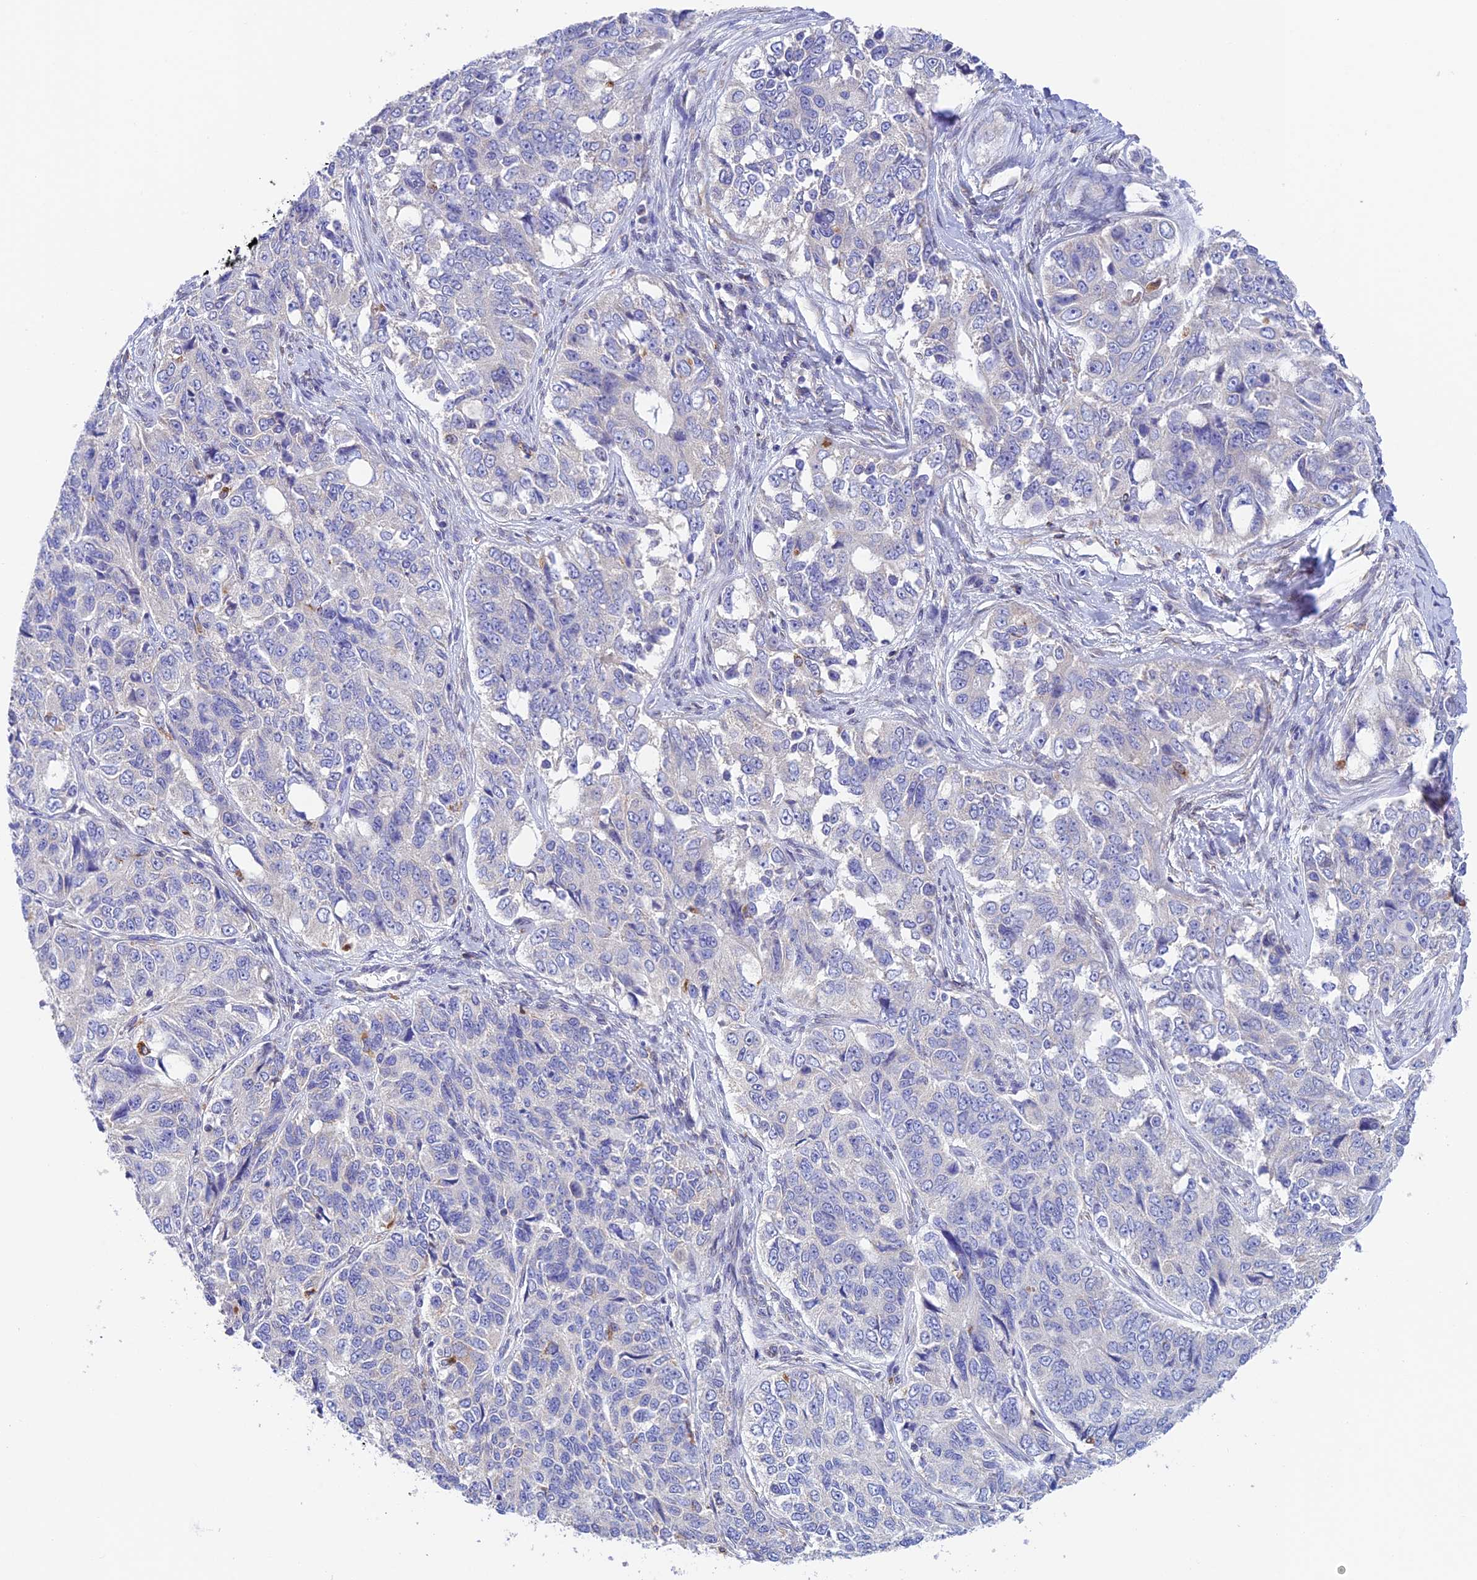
{"staining": {"intensity": "negative", "quantity": "none", "location": "none"}, "tissue": "ovarian cancer", "cell_type": "Tumor cells", "image_type": "cancer", "snomed": [{"axis": "morphology", "description": "Carcinoma, endometroid"}, {"axis": "topography", "description": "Ovary"}], "caption": "DAB immunohistochemical staining of endometroid carcinoma (ovarian) shows no significant staining in tumor cells. (Brightfield microscopy of DAB (3,3'-diaminobenzidine) immunohistochemistry (IHC) at high magnification).", "gene": "VKORC1", "patient": {"sex": "female", "age": 51}}